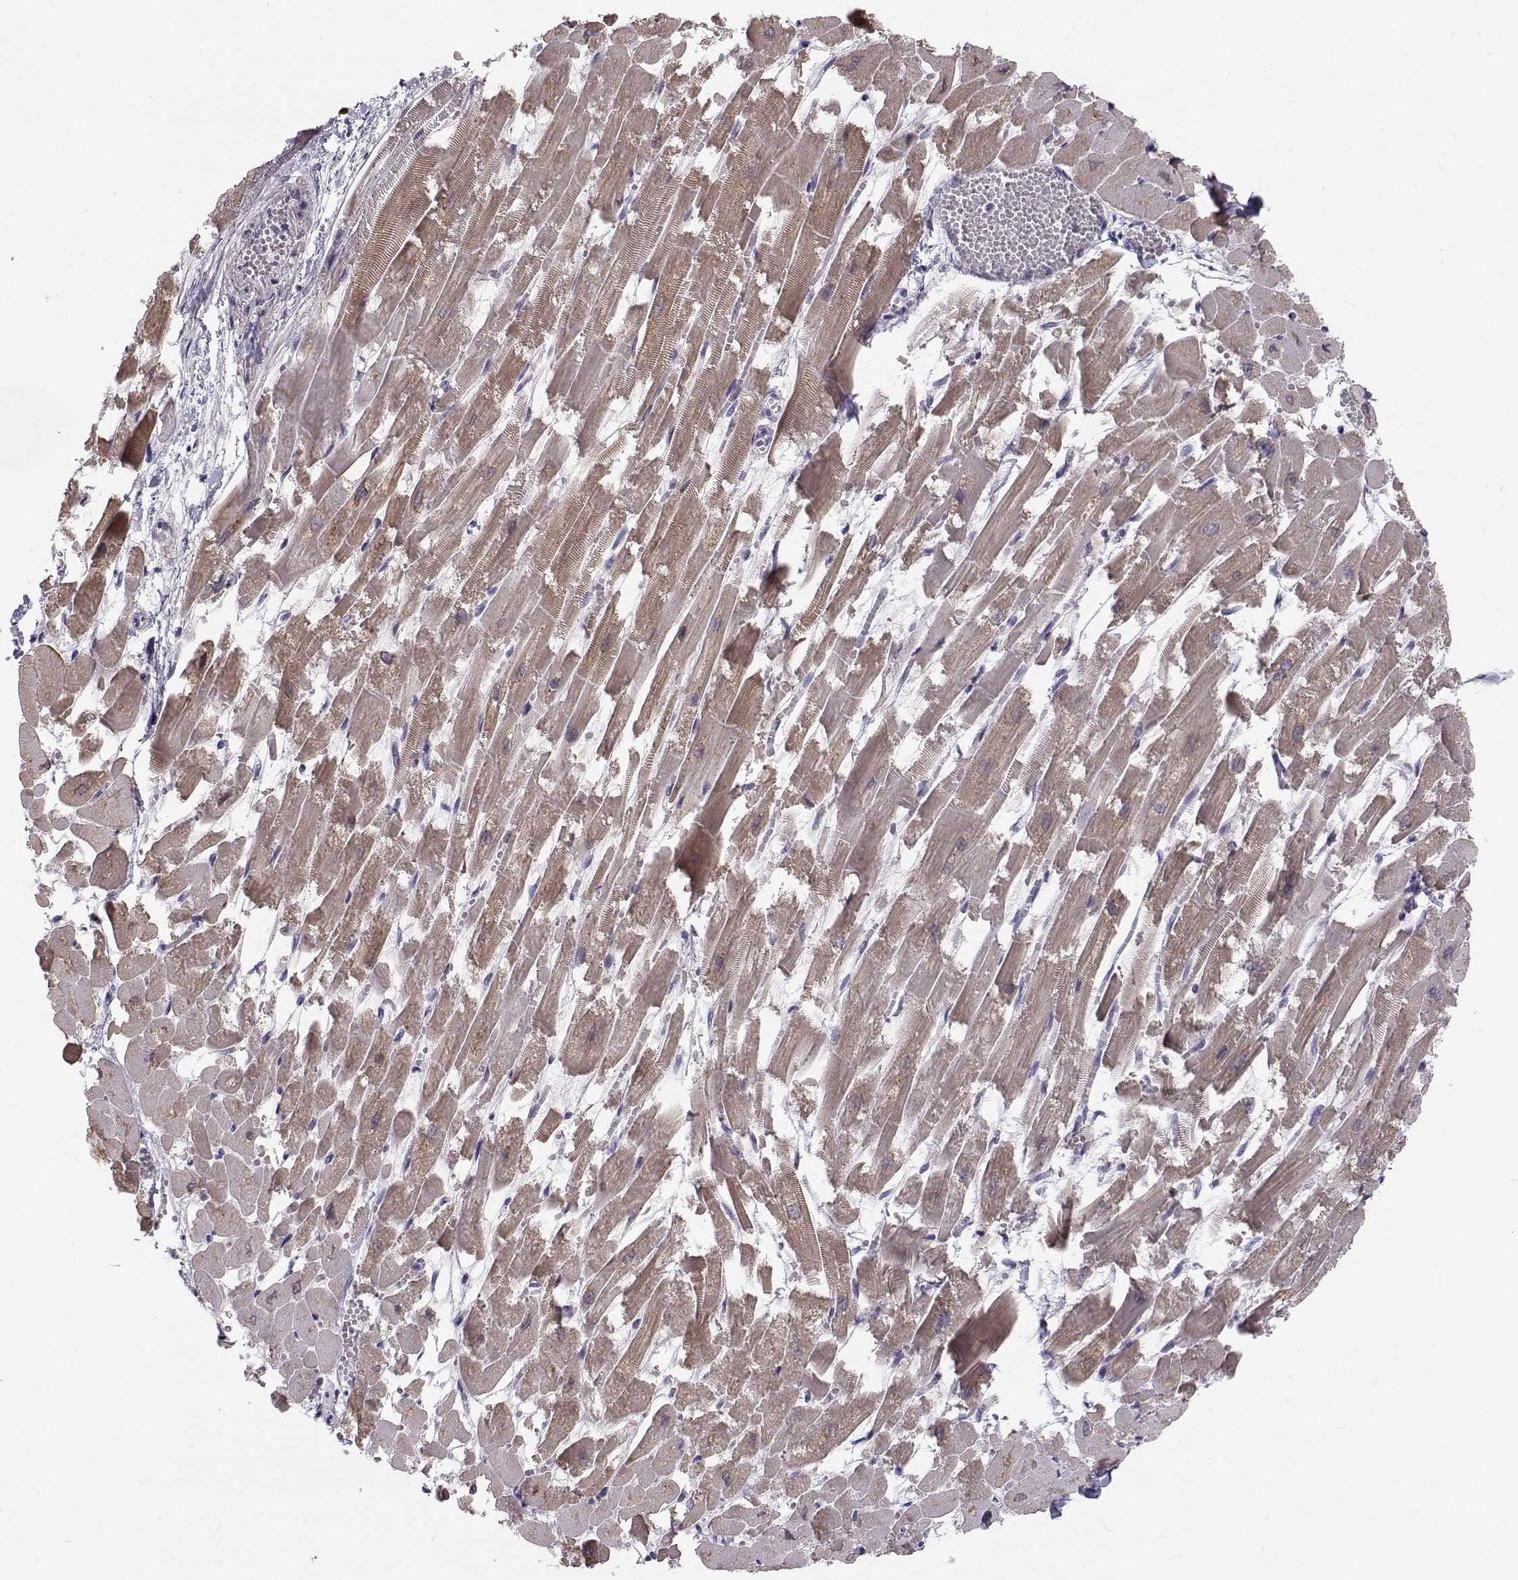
{"staining": {"intensity": "weak", "quantity": "25%-75%", "location": "cytoplasmic/membranous"}, "tissue": "heart muscle", "cell_type": "Cardiomyocytes", "image_type": "normal", "snomed": [{"axis": "morphology", "description": "Normal tissue, NOS"}, {"axis": "topography", "description": "Heart"}], "caption": "Protein expression analysis of benign human heart muscle reveals weak cytoplasmic/membranous positivity in about 25%-75% of cardiomyocytes.", "gene": "KCNMB4", "patient": {"sex": "female", "age": 52}}